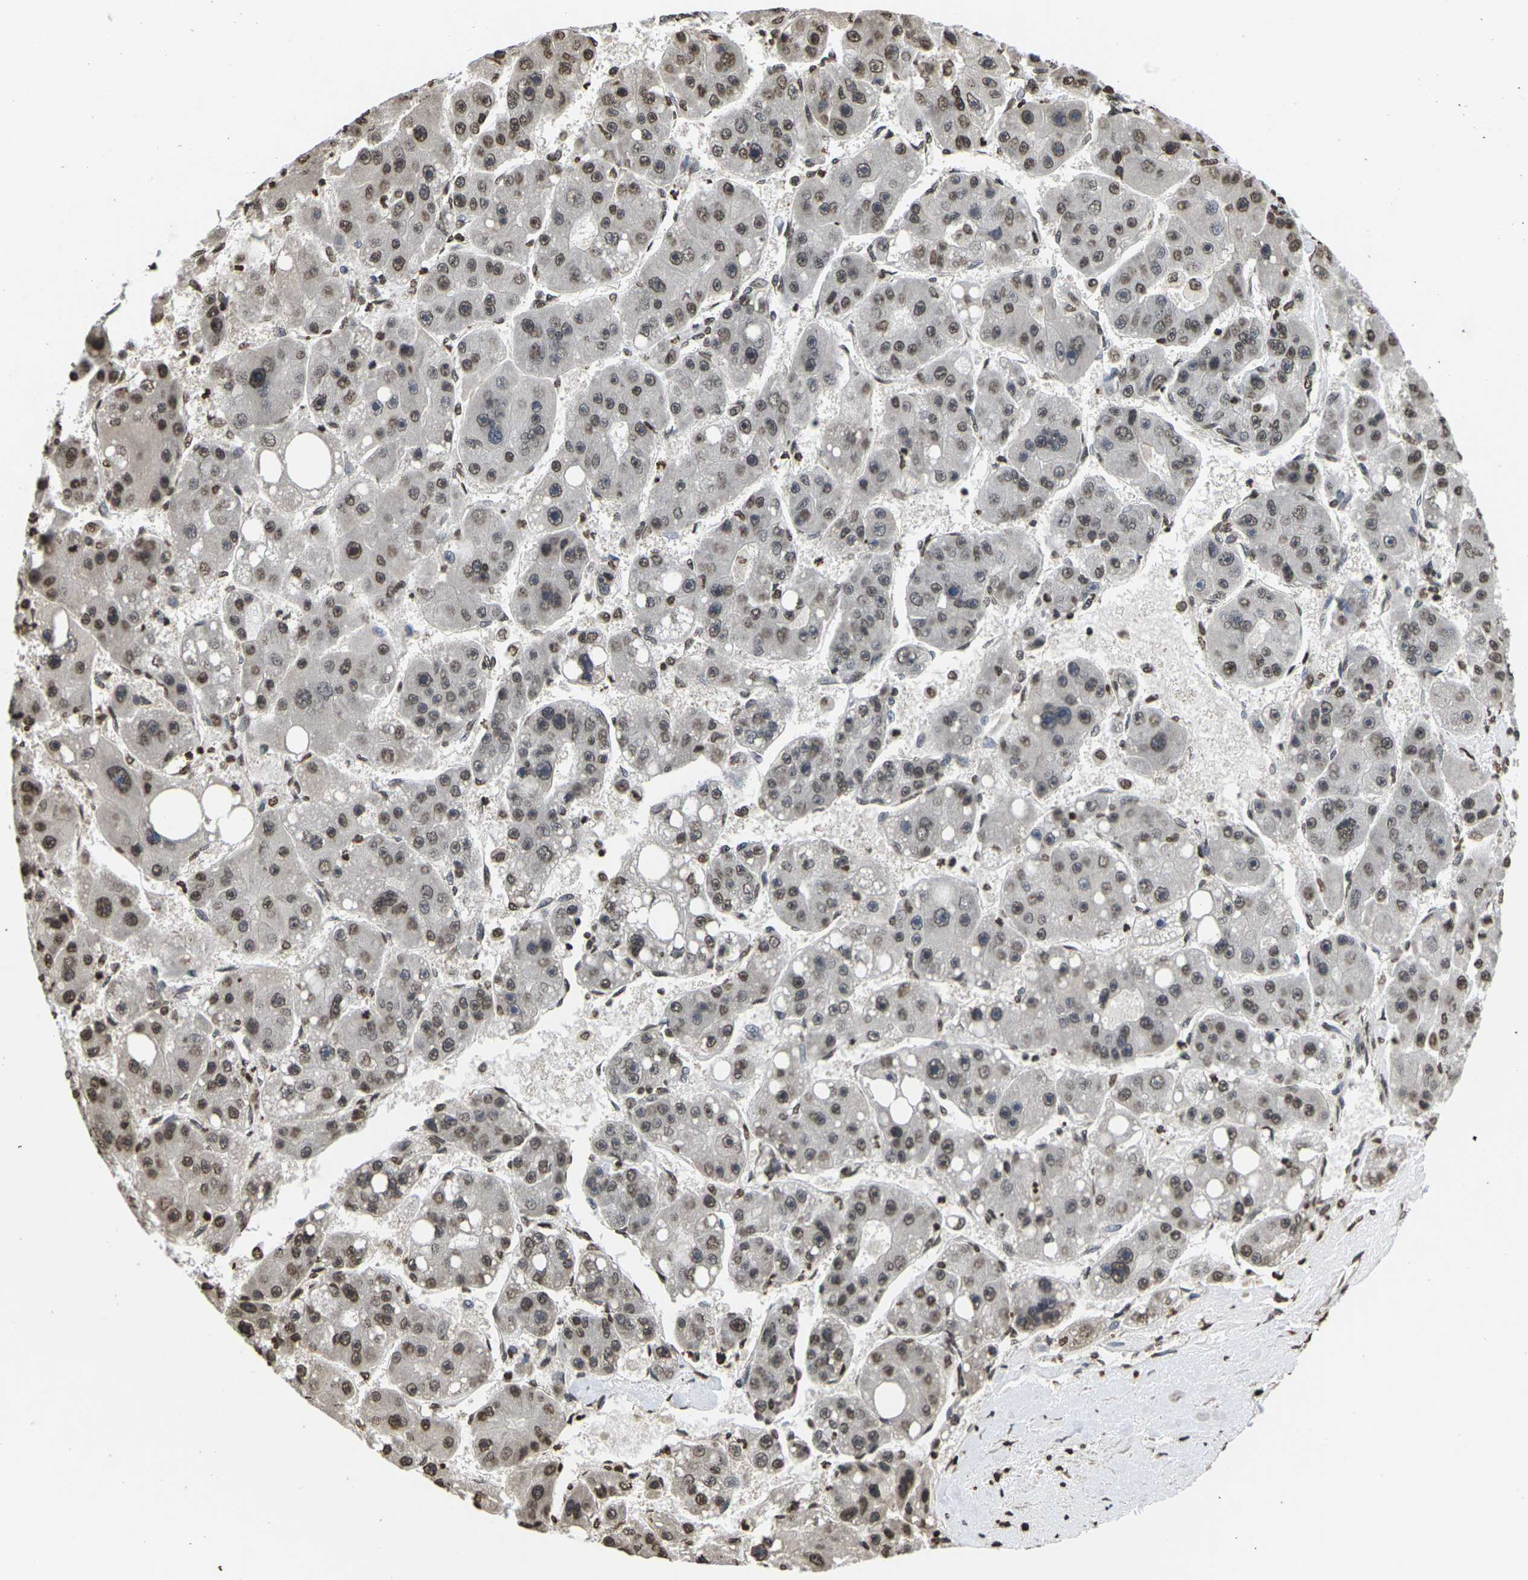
{"staining": {"intensity": "moderate", "quantity": ">75%", "location": "nuclear"}, "tissue": "liver cancer", "cell_type": "Tumor cells", "image_type": "cancer", "snomed": [{"axis": "morphology", "description": "Carcinoma, Hepatocellular, NOS"}, {"axis": "topography", "description": "Liver"}], "caption": "IHC of liver cancer demonstrates medium levels of moderate nuclear positivity in approximately >75% of tumor cells. The protein is shown in brown color, while the nuclei are stained blue.", "gene": "EMSY", "patient": {"sex": "female", "age": 61}}